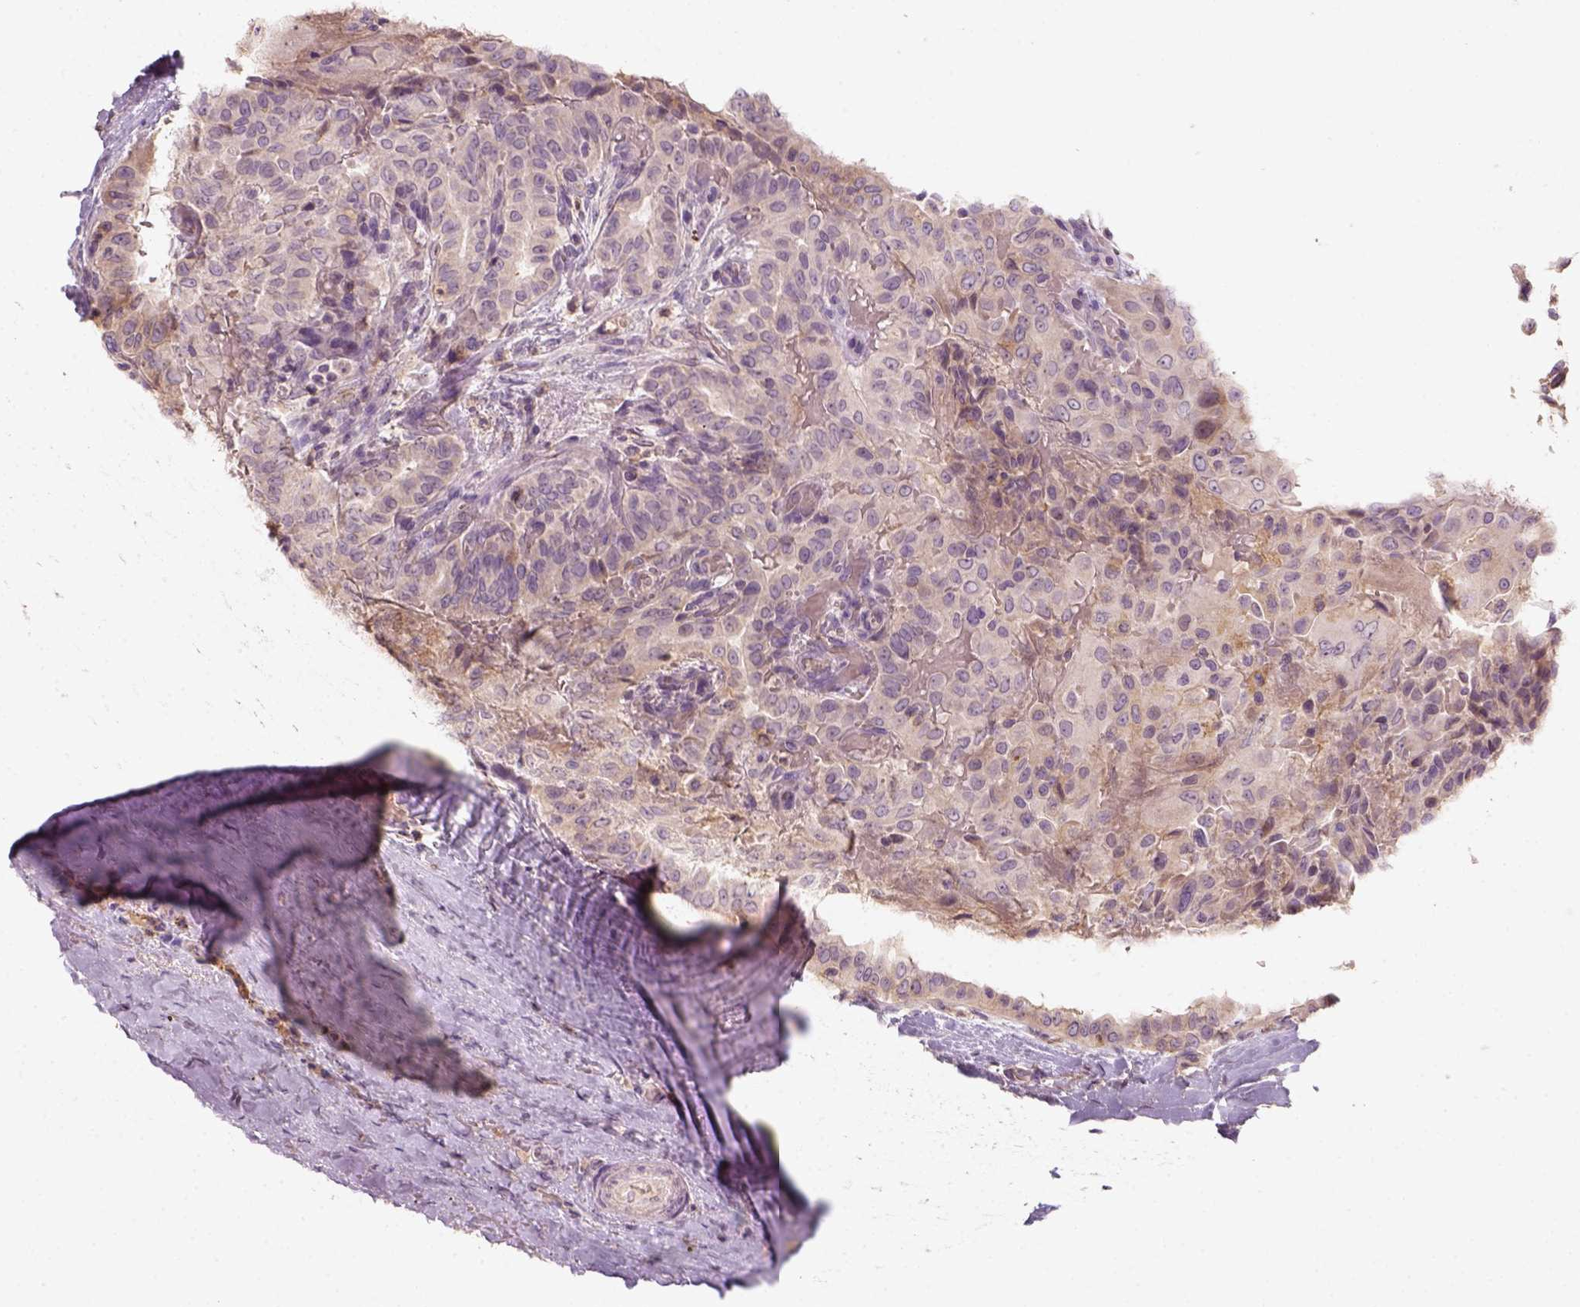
{"staining": {"intensity": "weak", "quantity": "<25%", "location": "cytoplasmic/membranous"}, "tissue": "thyroid cancer", "cell_type": "Tumor cells", "image_type": "cancer", "snomed": [{"axis": "morphology", "description": "Papillary adenocarcinoma, NOS"}, {"axis": "morphology", "description": "Papillary adenoma metastatic"}, {"axis": "topography", "description": "Thyroid gland"}], "caption": "Immunohistochemical staining of human papillary adenoma metastatic (thyroid) shows no significant positivity in tumor cells. The staining is performed using DAB brown chromogen with nuclei counter-stained in using hematoxylin.", "gene": "AQP9", "patient": {"sex": "female", "age": 50}}